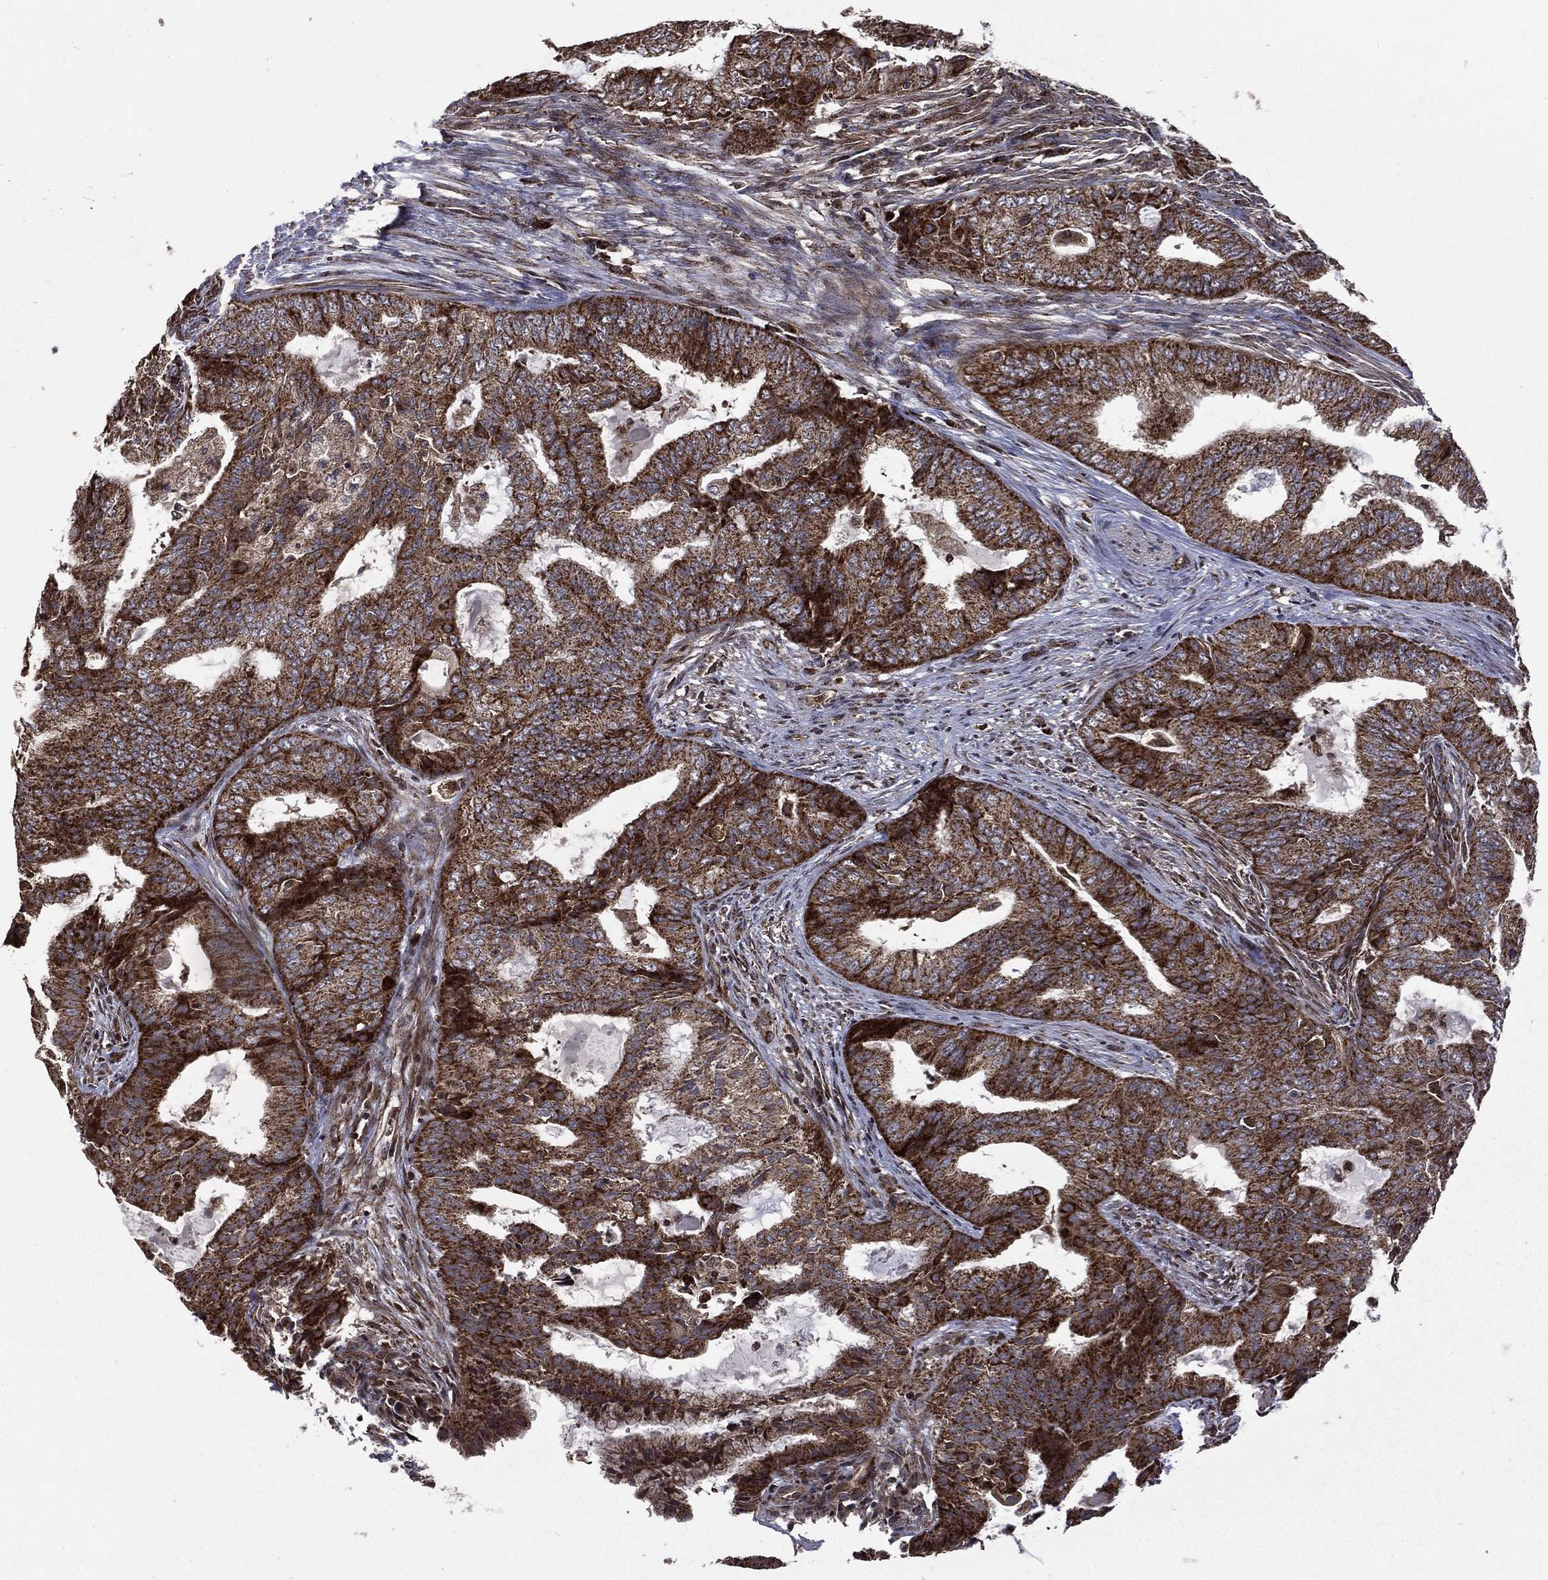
{"staining": {"intensity": "strong", "quantity": ">75%", "location": "cytoplasmic/membranous"}, "tissue": "endometrial cancer", "cell_type": "Tumor cells", "image_type": "cancer", "snomed": [{"axis": "morphology", "description": "Adenocarcinoma, NOS"}, {"axis": "topography", "description": "Endometrium"}], "caption": "Protein expression analysis of human endometrial cancer reveals strong cytoplasmic/membranous staining in about >75% of tumor cells. The protein of interest is stained brown, and the nuclei are stained in blue (DAB (3,3'-diaminobenzidine) IHC with brightfield microscopy, high magnification).", "gene": "GIMAP6", "patient": {"sex": "female", "age": 62}}